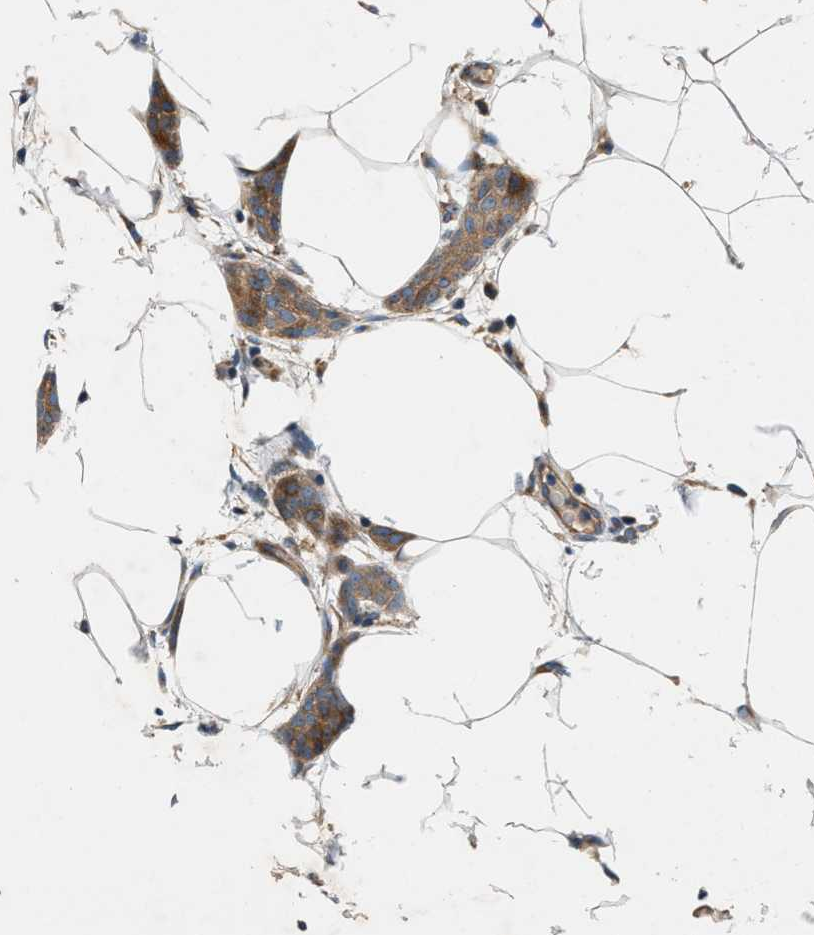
{"staining": {"intensity": "moderate", "quantity": ">75%", "location": "cytoplasmic/membranous"}, "tissue": "breast cancer", "cell_type": "Tumor cells", "image_type": "cancer", "snomed": [{"axis": "morphology", "description": "Lobular carcinoma"}, {"axis": "topography", "description": "Skin"}, {"axis": "topography", "description": "Breast"}], "caption": "DAB (3,3'-diaminobenzidine) immunohistochemical staining of human breast lobular carcinoma demonstrates moderate cytoplasmic/membranous protein positivity in approximately >75% of tumor cells.", "gene": "CYB5D1", "patient": {"sex": "female", "age": 46}}